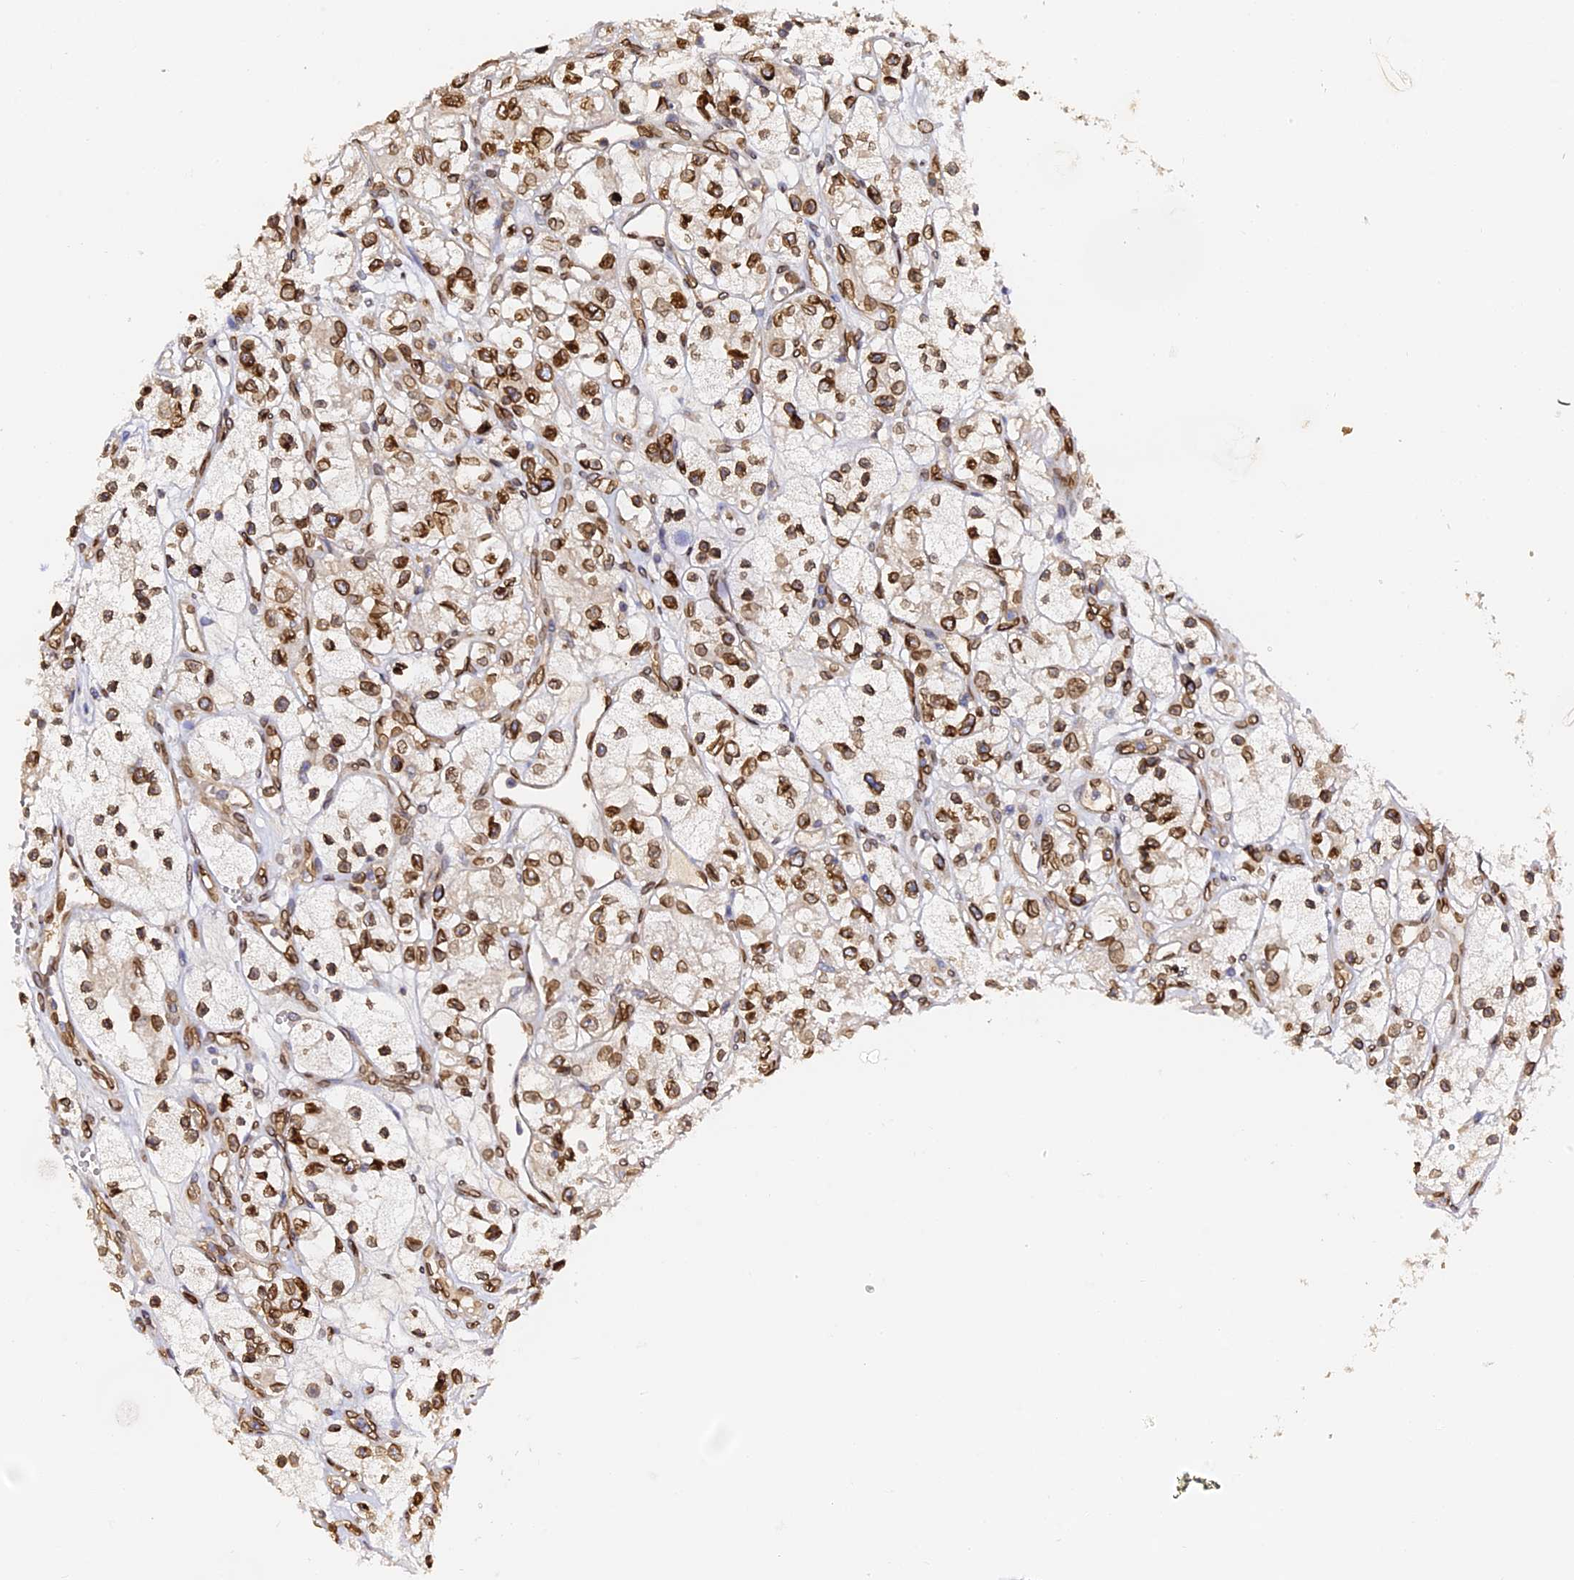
{"staining": {"intensity": "strong", "quantity": ">75%", "location": "cytoplasmic/membranous,nuclear"}, "tissue": "renal cancer", "cell_type": "Tumor cells", "image_type": "cancer", "snomed": [{"axis": "morphology", "description": "Adenocarcinoma, NOS"}, {"axis": "topography", "description": "Kidney"}], "caption": "About >75% of tumor cells in human adenocarcinoma (renal) display strong cytoplasmic/membranous and nuclear protein staining as visualized by brown immunohistochemical staining.", "gene": "ANAPC5", "patient": {"sex": "female", "age": 57}}